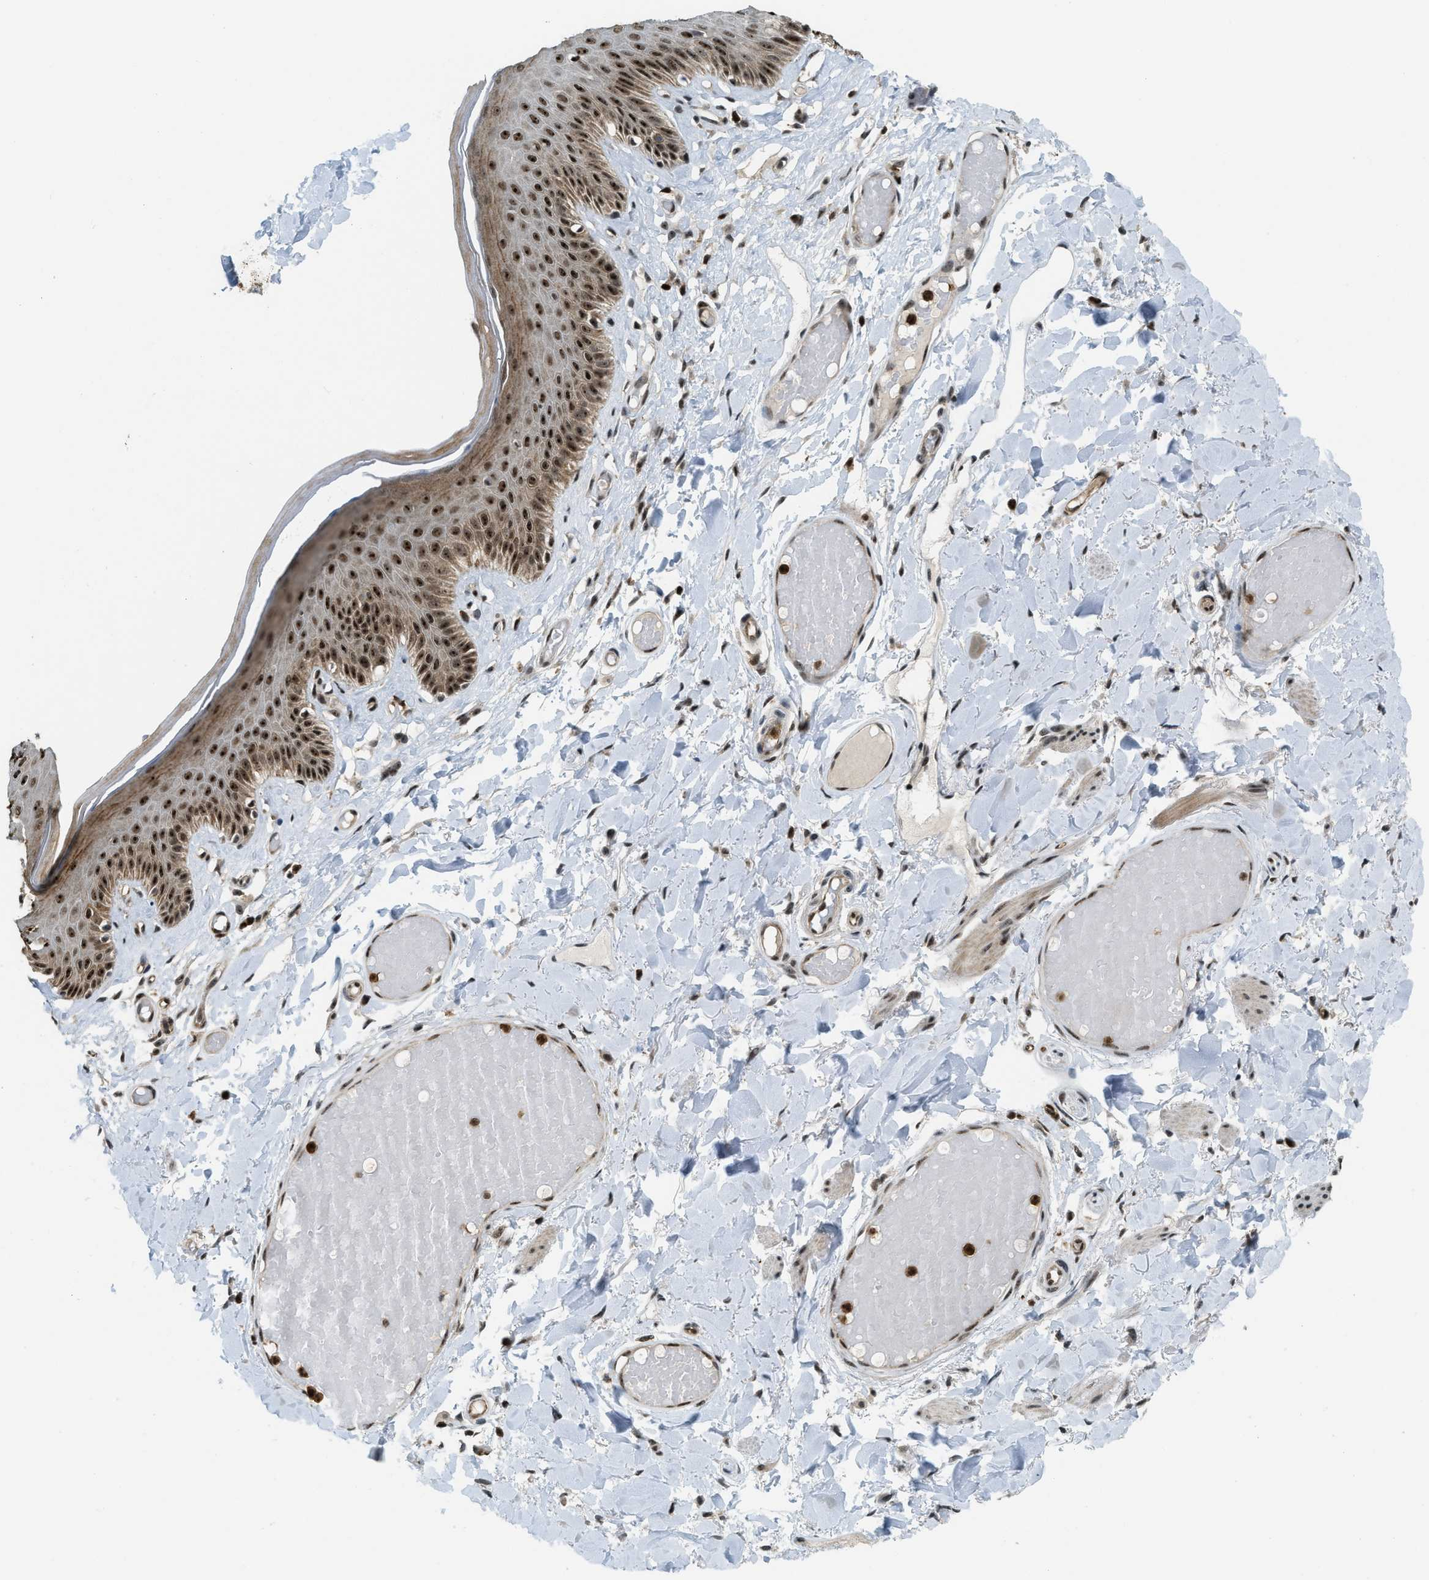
{"staining": {"intensity": "strong", "quantity": ">75%", "location": "cytoplasmic/membranous,nuclear"}, "tissue": "skin", "cell_type": "Epidermal cells", "image_type": "normal", "snomed": [{"axis": "morphology", "description": "Normal tissue, NOS"}, {"axis": "topography", "description": "Vulva"}], "caption": "Skin stained with immunohistochemistry (IHC) displays strong cytoplasmic/membranous,nuclear expression in about >75% of epidermal cells.", "gene": "E2F1", "patient": {"sex": "female", "age": 73}}